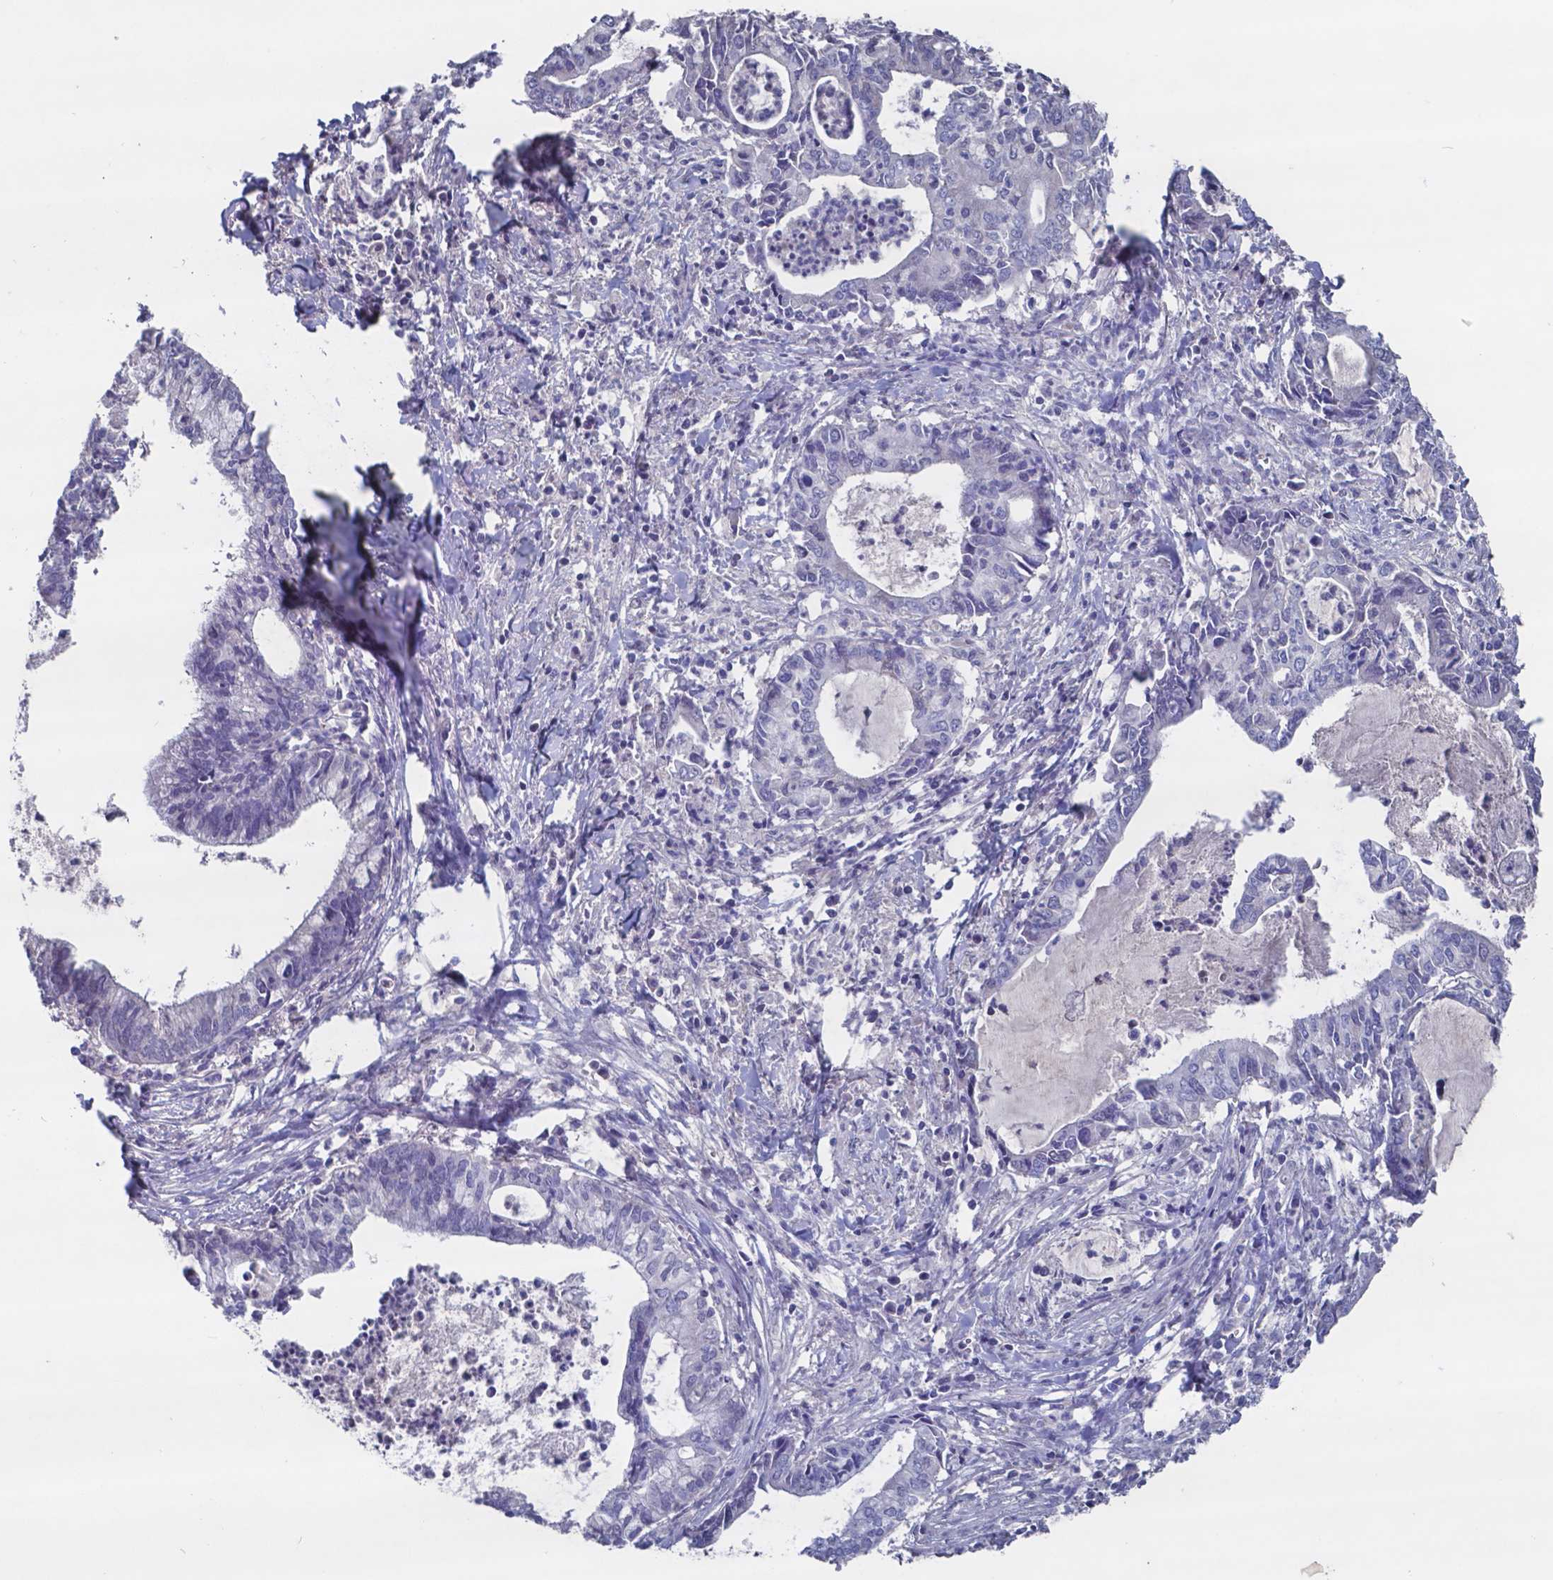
{"staining": {"intensity": "negative", "quantity": "none", "location": "none"}, "tissue": "cervical cancer", "cell_type": "Tumor cells", "image_type": "cancer", "snomed": [{"axis": "morphology", "description": "Adenocarcinoma, NOS"}, {"axis": "topography", "description": "Cervix"}], "caption": "A high-resolution image shows immunohistochemistry (IHC) staining of cervical cancer, which demonstrates no significant positivity in tumor cells.", "gene": "TTR", "patient": {"sex": "female", "age": 42}}